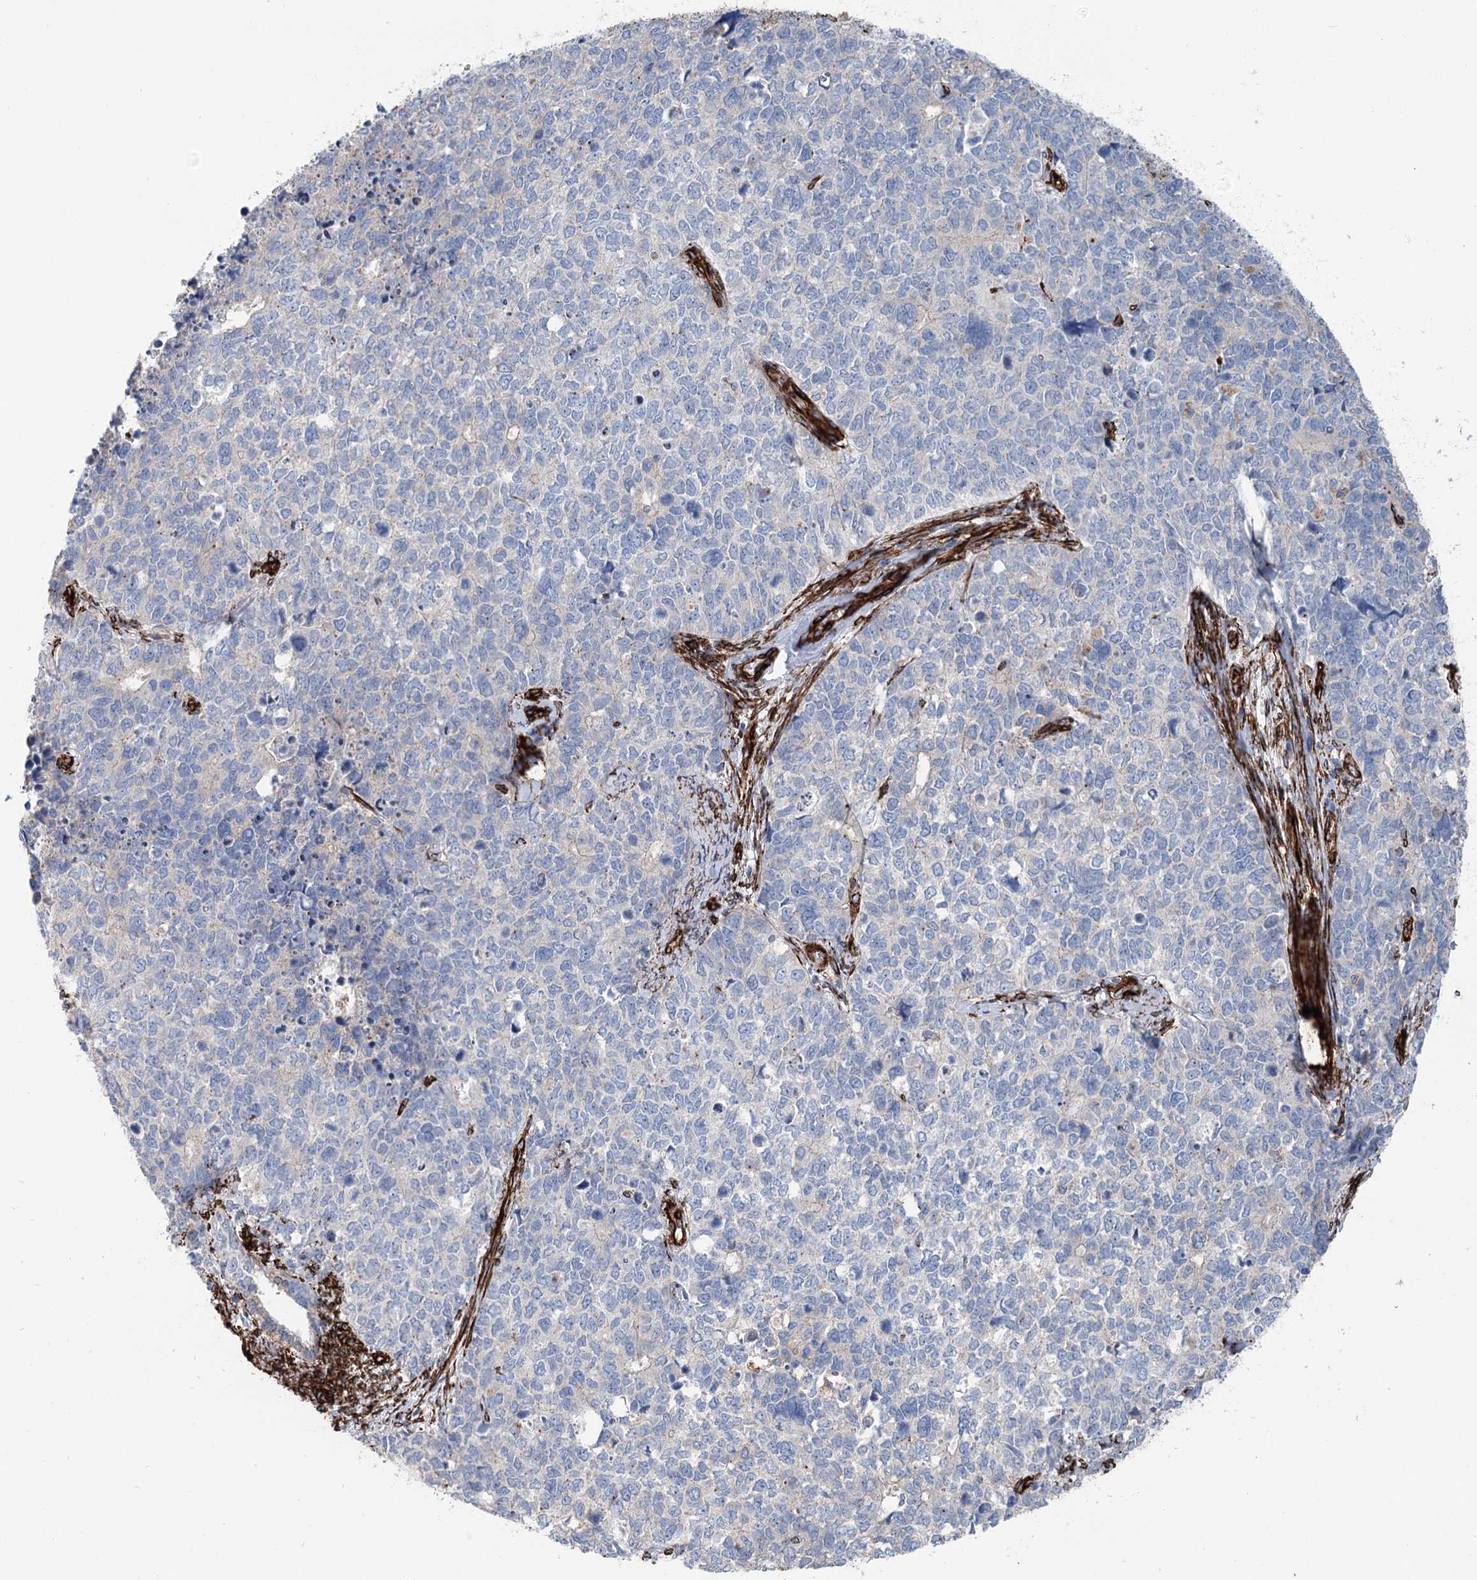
{"staining": {"intensity": "negative", "quantity": "none", "location": "none"}, "tissue": "cervical cancer", "cell_type": "Tumor cells", "image_type": "cancer", "snomed": [{"axis": "morphology", "description": "Squamous cell carcinoma, NOS"}, {"axis": "topography", "description": "Cervix"}], "caption": "Histopathology image shows no significant protein expression in tumor cells of cervical squamous cell carcinoma. The staining was performed using DAB (3,3'-diaminobenzidine) to visualize the protein expression in brown, while the nuclei were stained in blue with hematoxylin (Magnification: 20x).", "gene": "IQSEC1", "patient": {"sex": "female", "age": 63}}